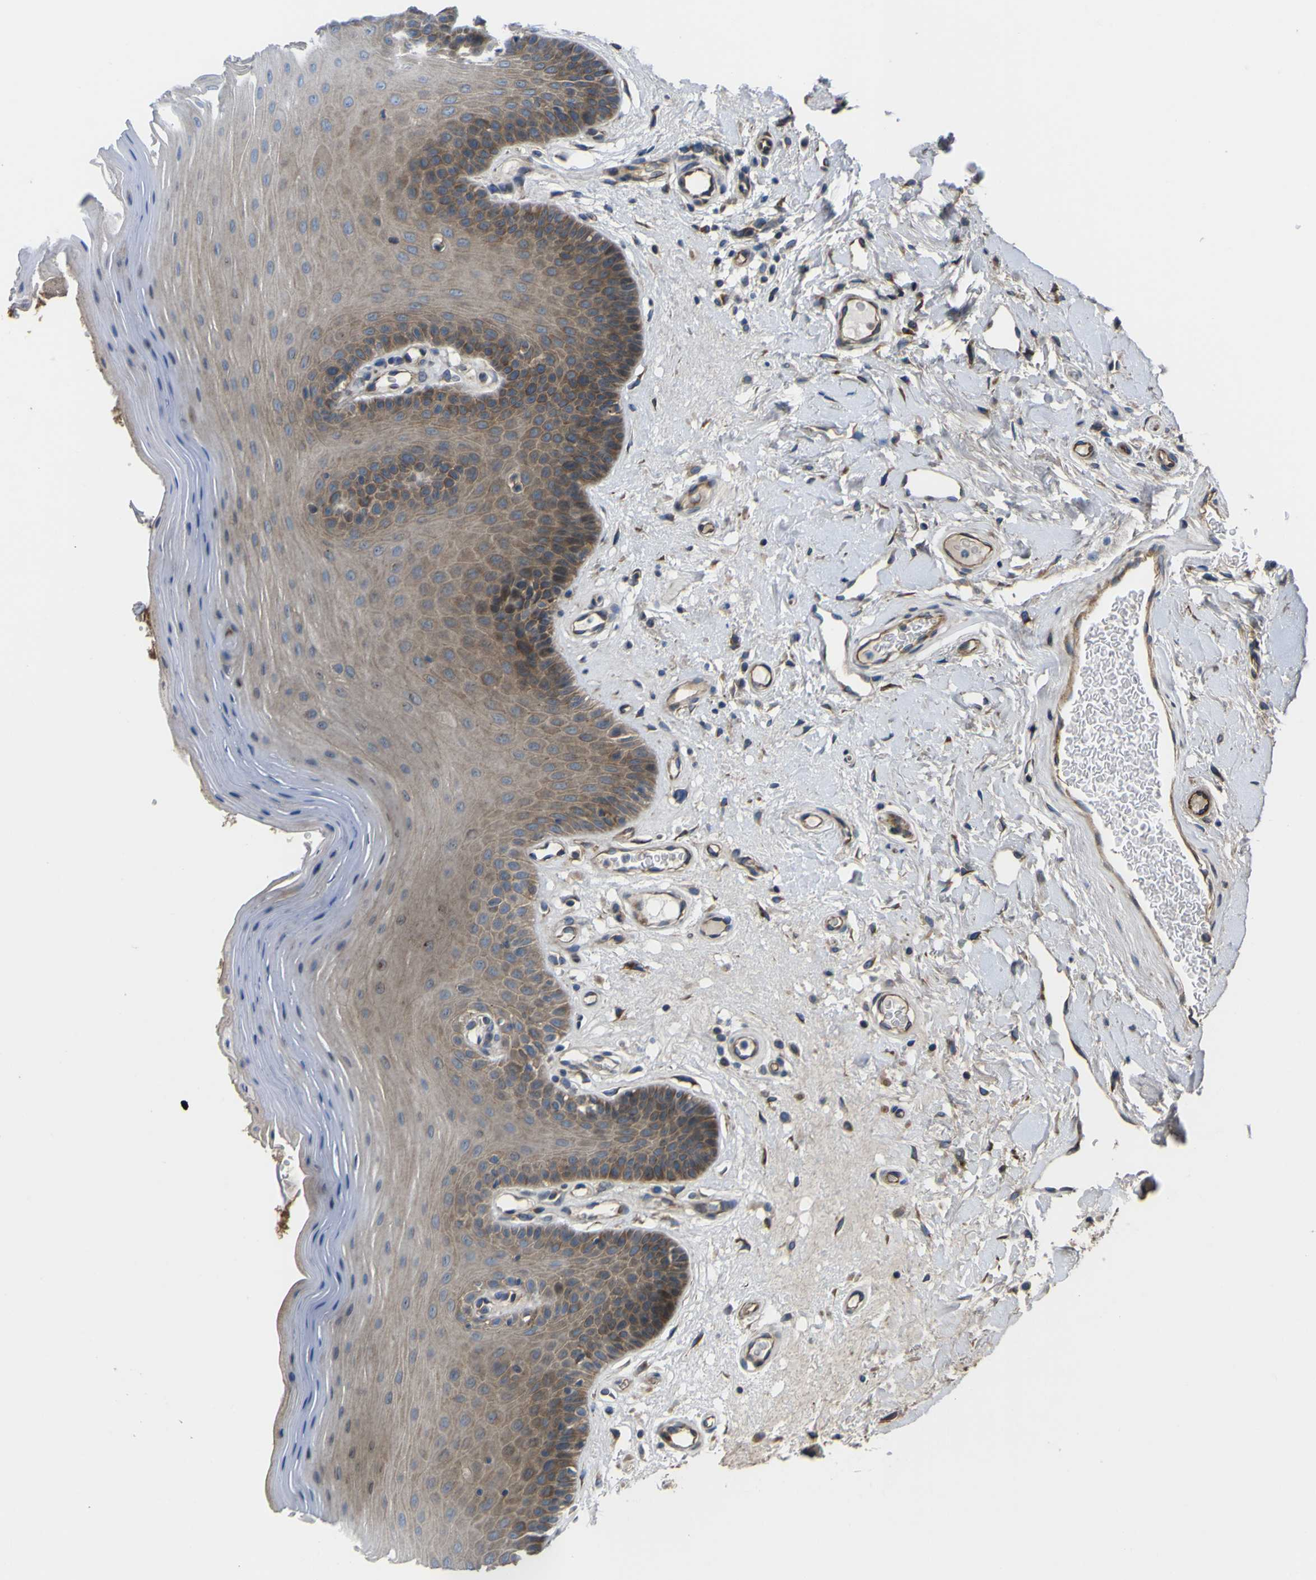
{"staining": {"intensity": "weak", "quantity": ">75%", "location": "cytoplasmic/membranous"}, "tissue": "oral mucosa", "cell_type": "Squamous epithelial cells", "image_type": "normal", "snomed": [{"axis": "morphology", "description": "Normal tissue, NOS"}, {"axis": "morphology", "description": "Squamous cell carcinoma, NOS"}, {"axis": "topography", "description": "Skeletal muscle"}, {"axis": "topography", "description": "Adipose tissue"}, {"axis": "topography", "description": "Vascular tissue"}, {"axis": "topography", "description": "Oral tissue"}, {"axis": "topography", "description": "Peripheral nerve tissue"}, {"axis": "topography", "description": "Head-Neck"}], "caption": "Brown immunohistochemical staining in unremarkable oral mucosa displays weak cytoplasmic/membranous staining in about >75% of squamous epithelial cells. The protein is stained brown, and the nuclei are stained in blue (DAB IHC with brightfield microscopy, high magnification).", "gene": "FBXO30", "patient": {"sex": "male", "age": 71}}